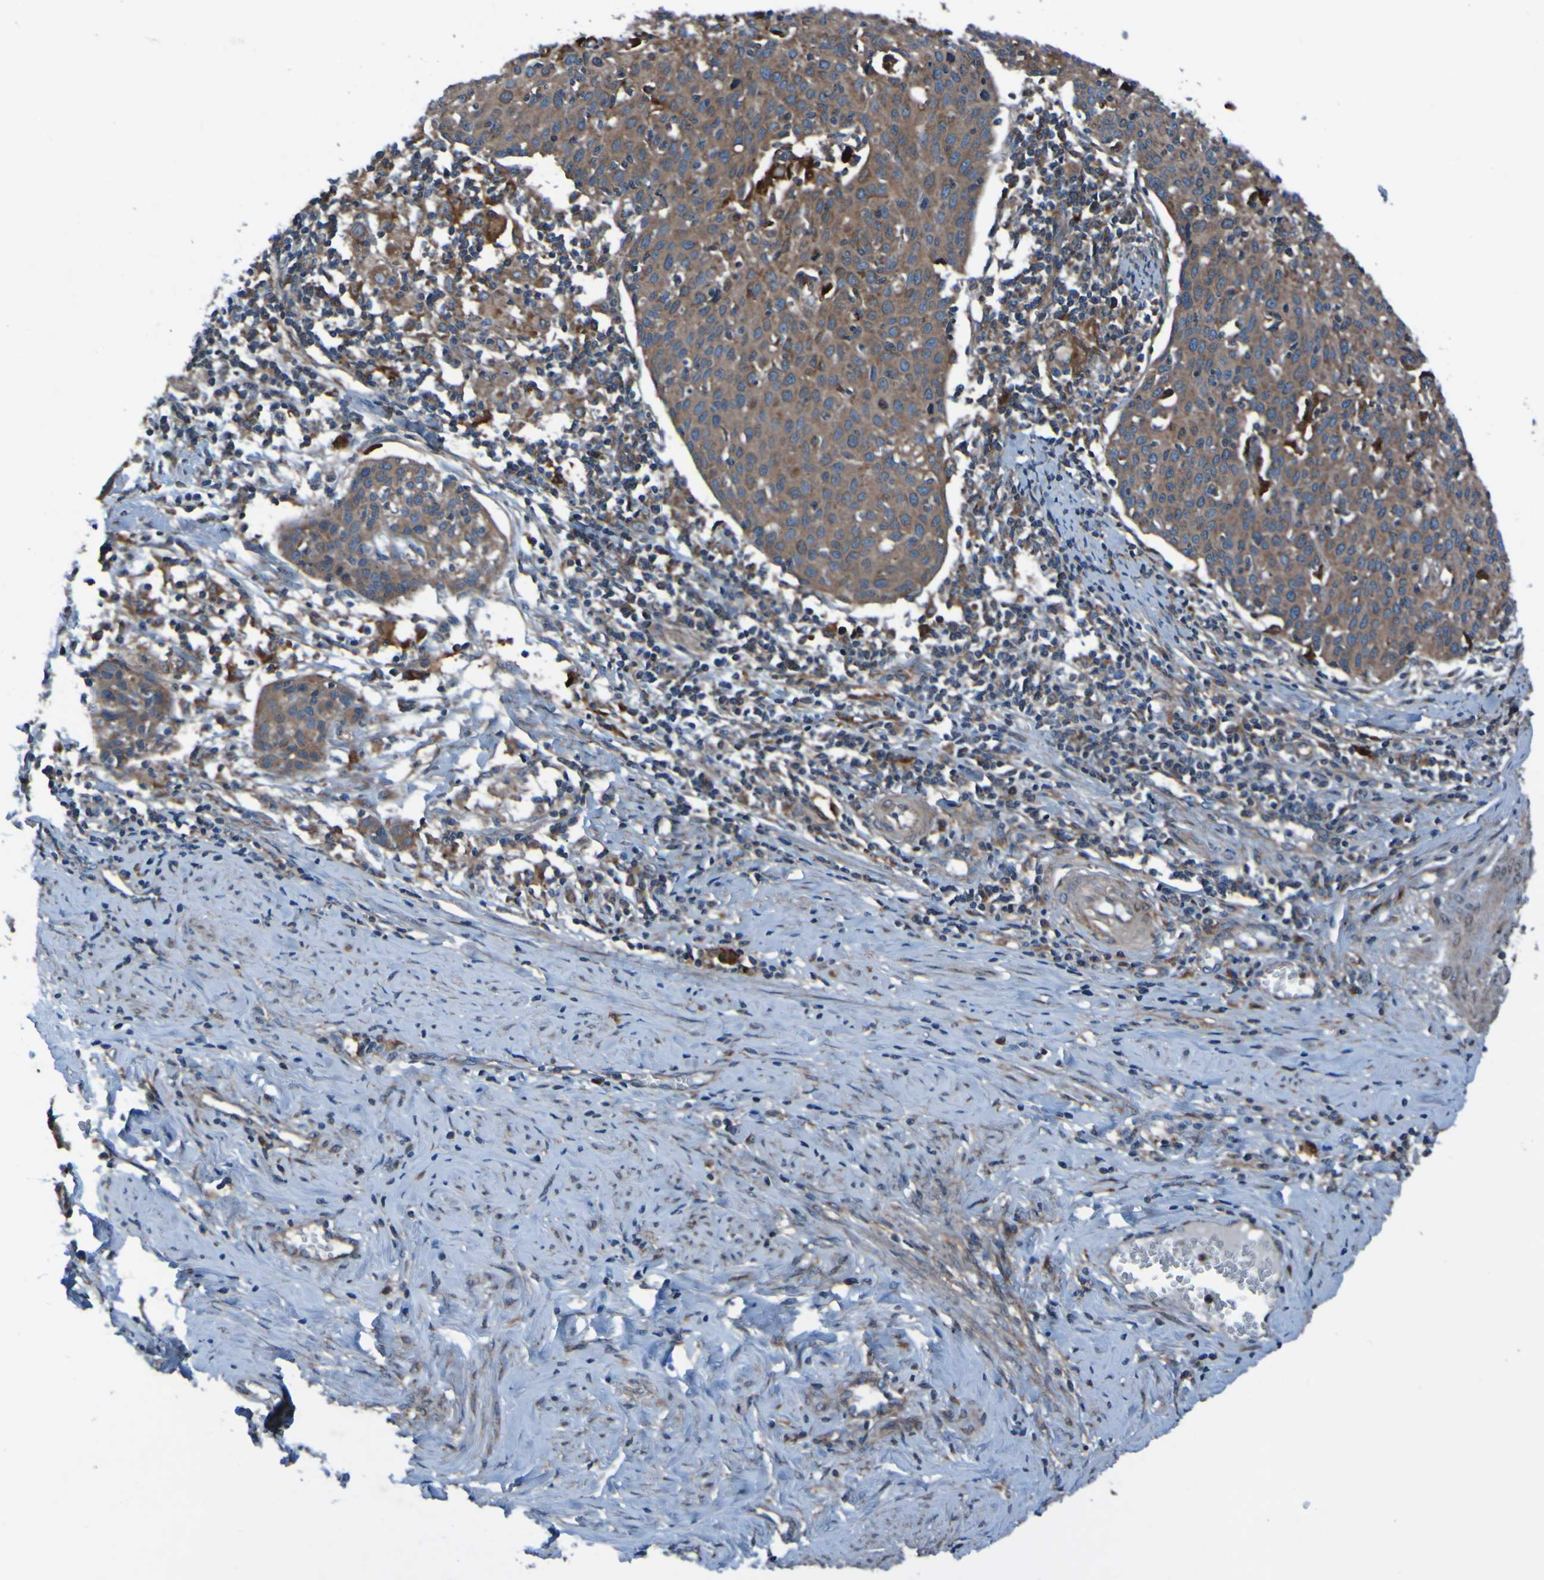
{"staining": {"intensity": "moderate", "quantity": ">75%", "location": "cytoplasmic/membranous"}, "tissue": "cervical cancer", "cell_type": "Tumor cells", "image_type": "cancer", "snomed": [{"axis": "morphology", "description": "Squamous cell carcinoma, NOS"}, {"axis": "topography", "description": "Cervix"}], "caption": "There is medium levels of moderate cytoplasmic/membranous staining in tumor cells of cervical squamous cell carcinoma, as demonstrated by immunohistochemical staining (brown color).", "gene": "RAB5B", "patient": {"sex": "female", "age": 38}}